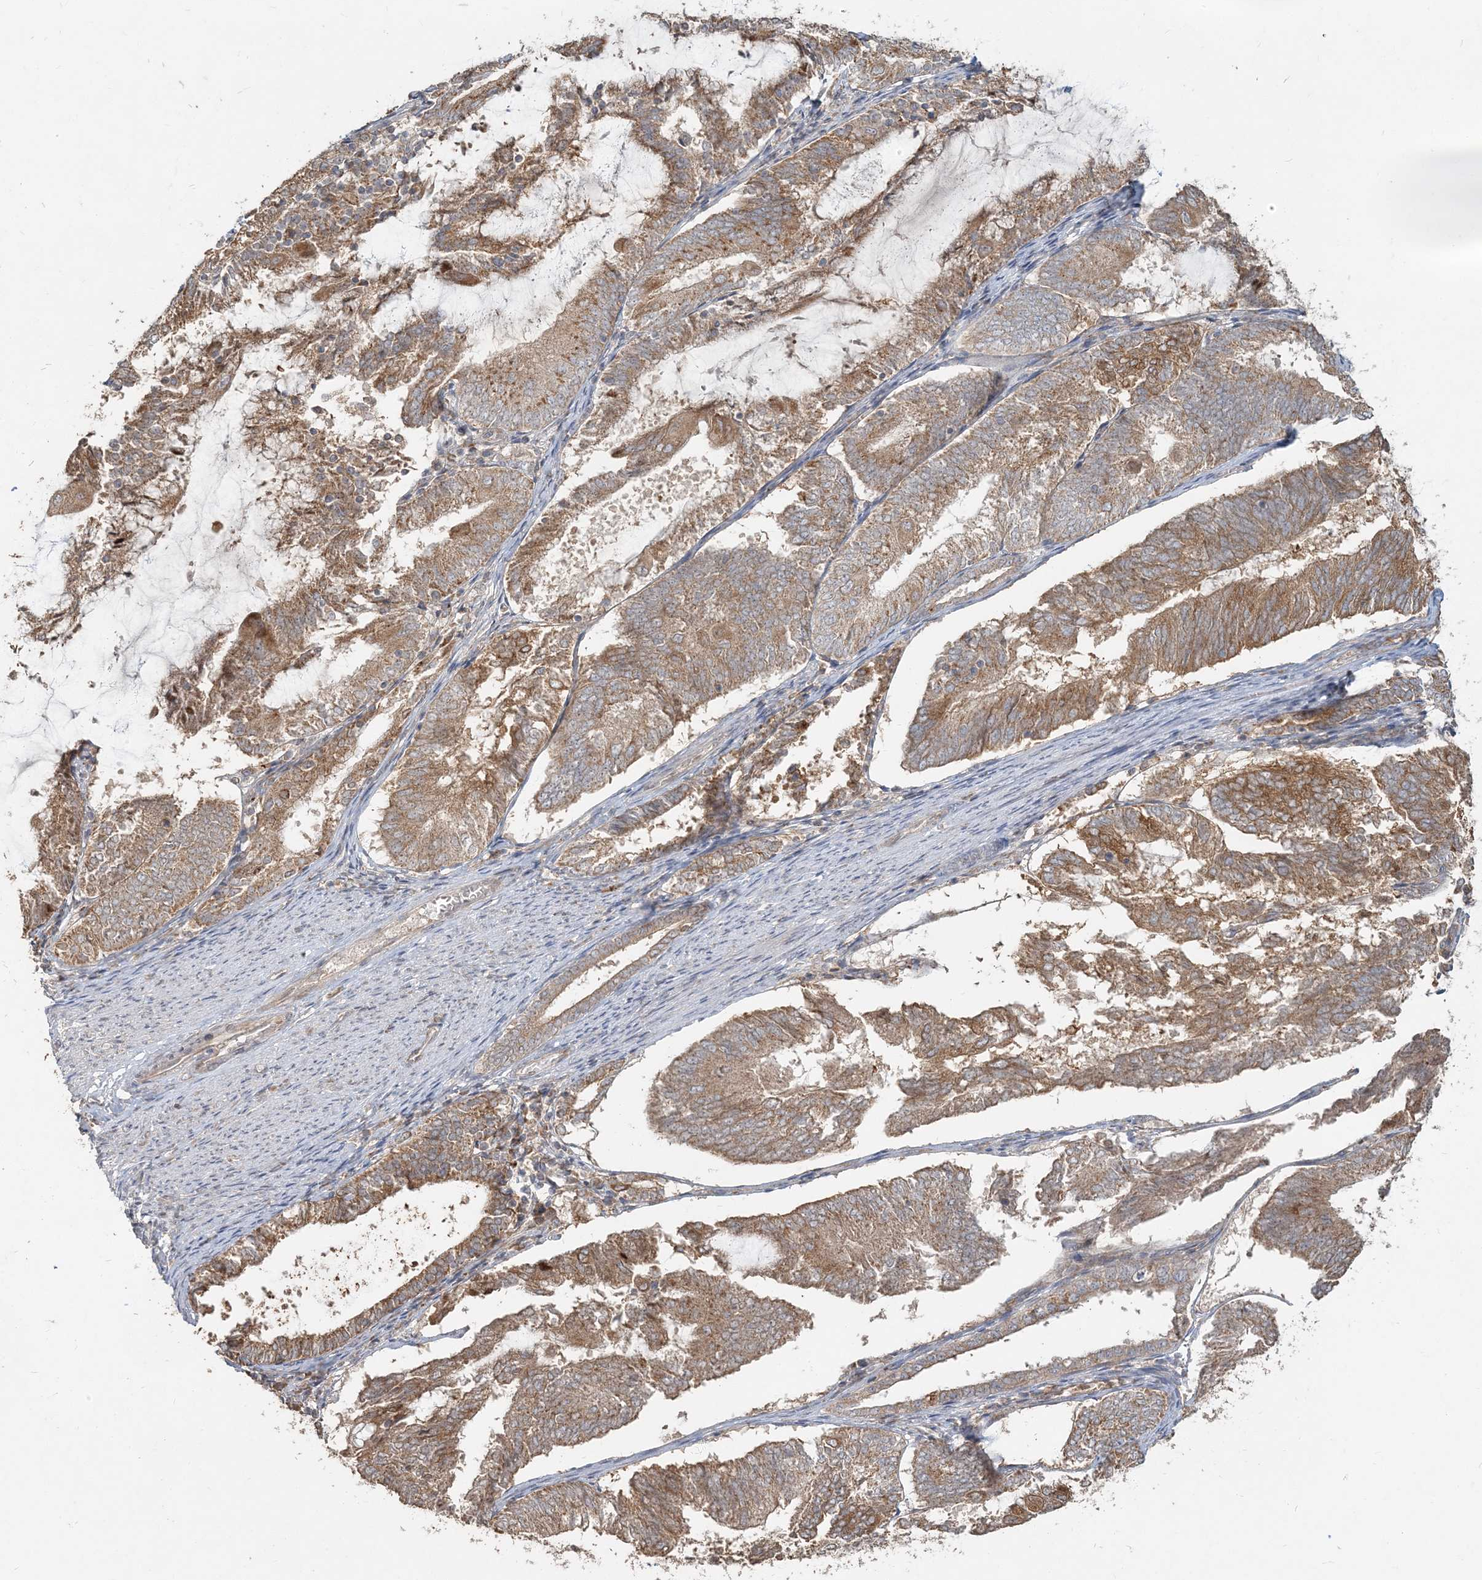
{"staining": {"intensity": "moderate", "quantity": ">75%", "location": "cytoplasmic/membranous"}, "tissue": "endometrial cancer", "cell_type": "Tumor cells", "image_type": "cancer", "snomed": [{"axis": "morphology", "description": "Adenocarcinoma, NOS"}, {"axis": "topography", "description": "Endometrium"}], "caption": "Protein expression analysis of human endometrial cancer reveals moderate cytoplasmic/membranous expression in approximately >75% of tumor cells. (DAB (3,3'-diaminobenzidine) = brown stain, brightfield microscopy at high magnification).", "gene": "RAB14", "patient": {"sex": "female", "age": 81}}